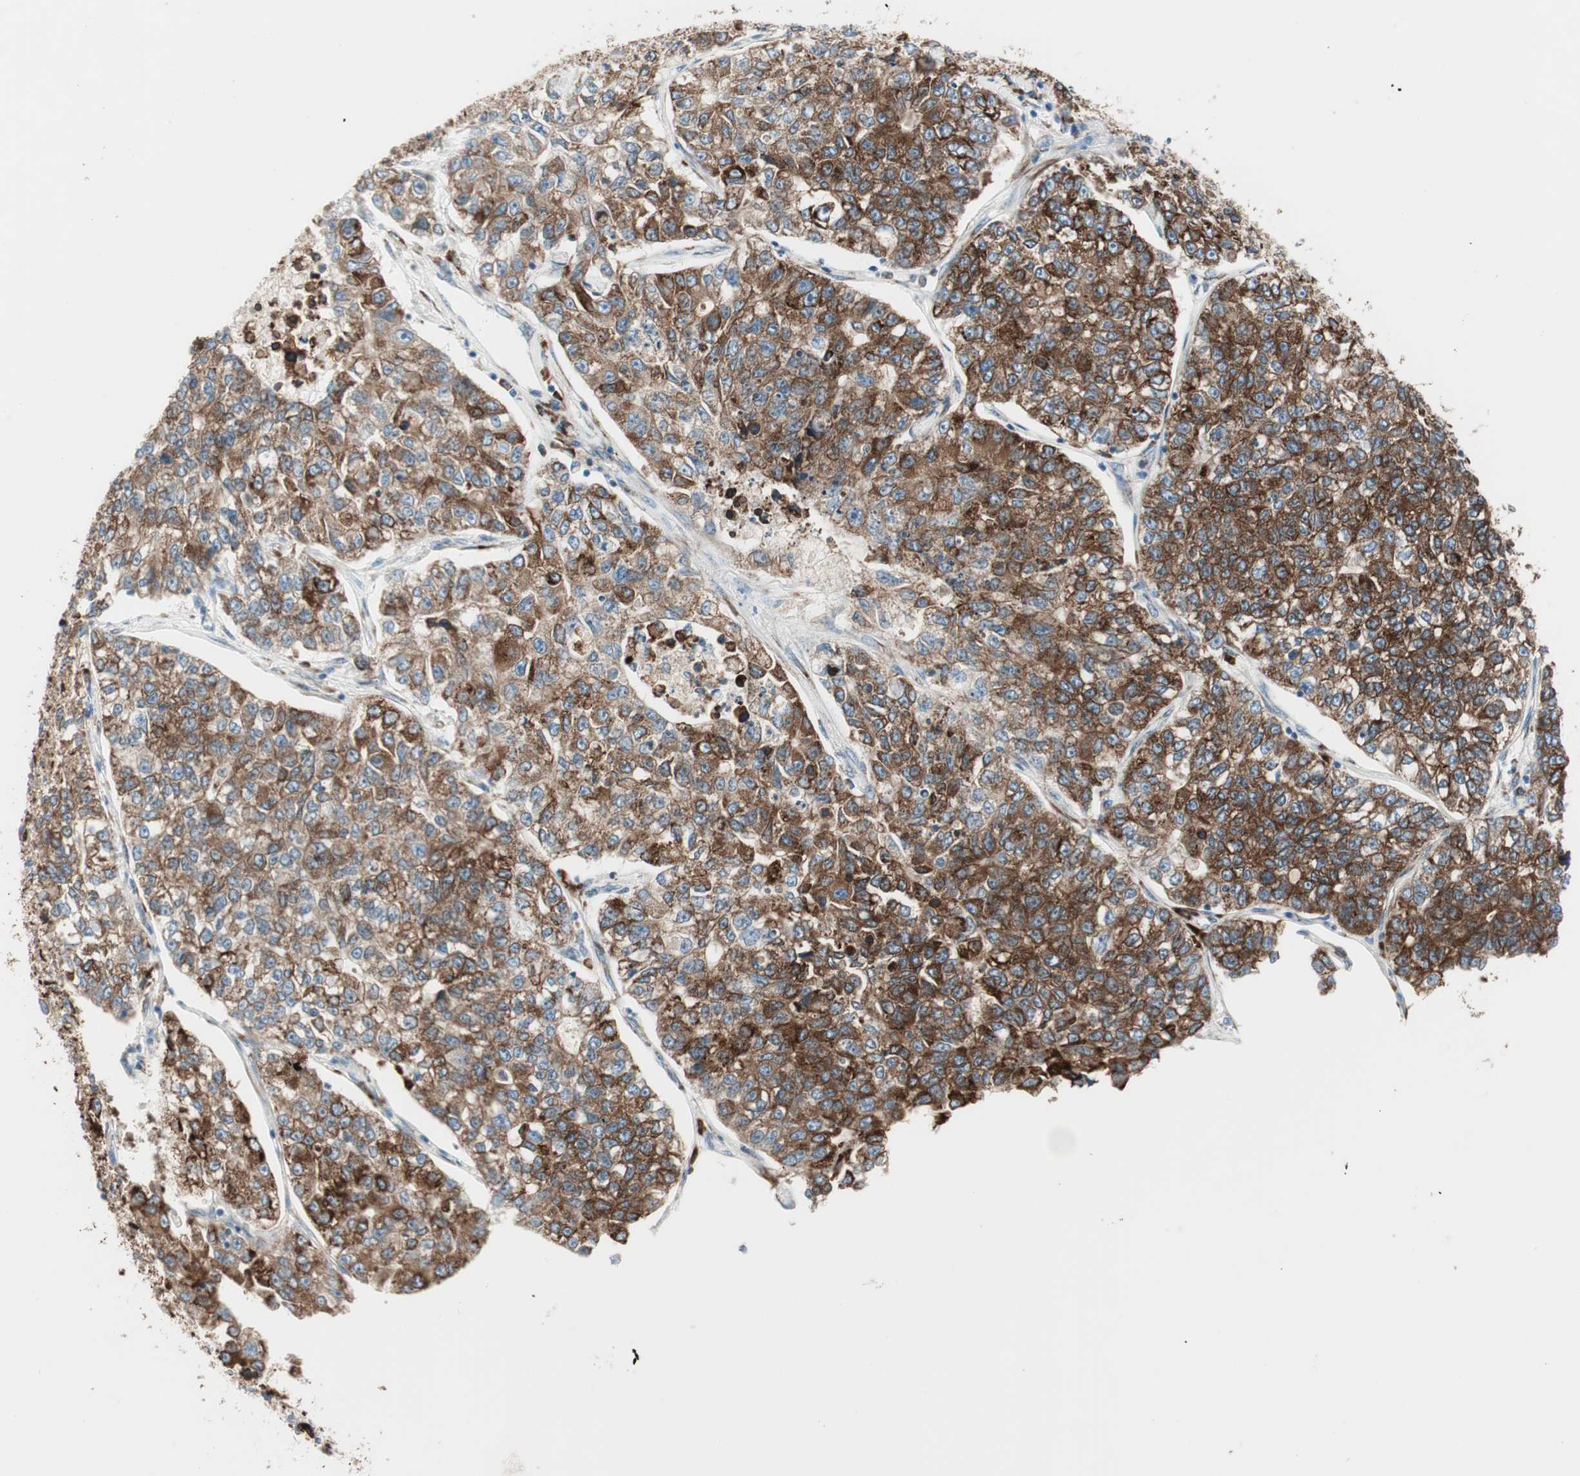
{"staining": {"intensity": "strong", "quantity": ">75%", "location": "cytoplasmic/membranous"}, "tissue": "lung cancer", "cell_type": "Tumor cells", "image_type": "cancer", "snomed": [{"axis": "morphology", "description": "Adenocarcinoma, NOS"}, {"axis": "topography", "description": "Lung"}], "caption": "The histopathology image demonstrates a brown stain indicating the presence of a protein in the cytoplasmic/membranous of tumor cells in lung cancer (adenocarcinoma). Nuclei are stained in blue.", "gene": "P4HTM", "patient": {"sex": "male", "age": 49}}